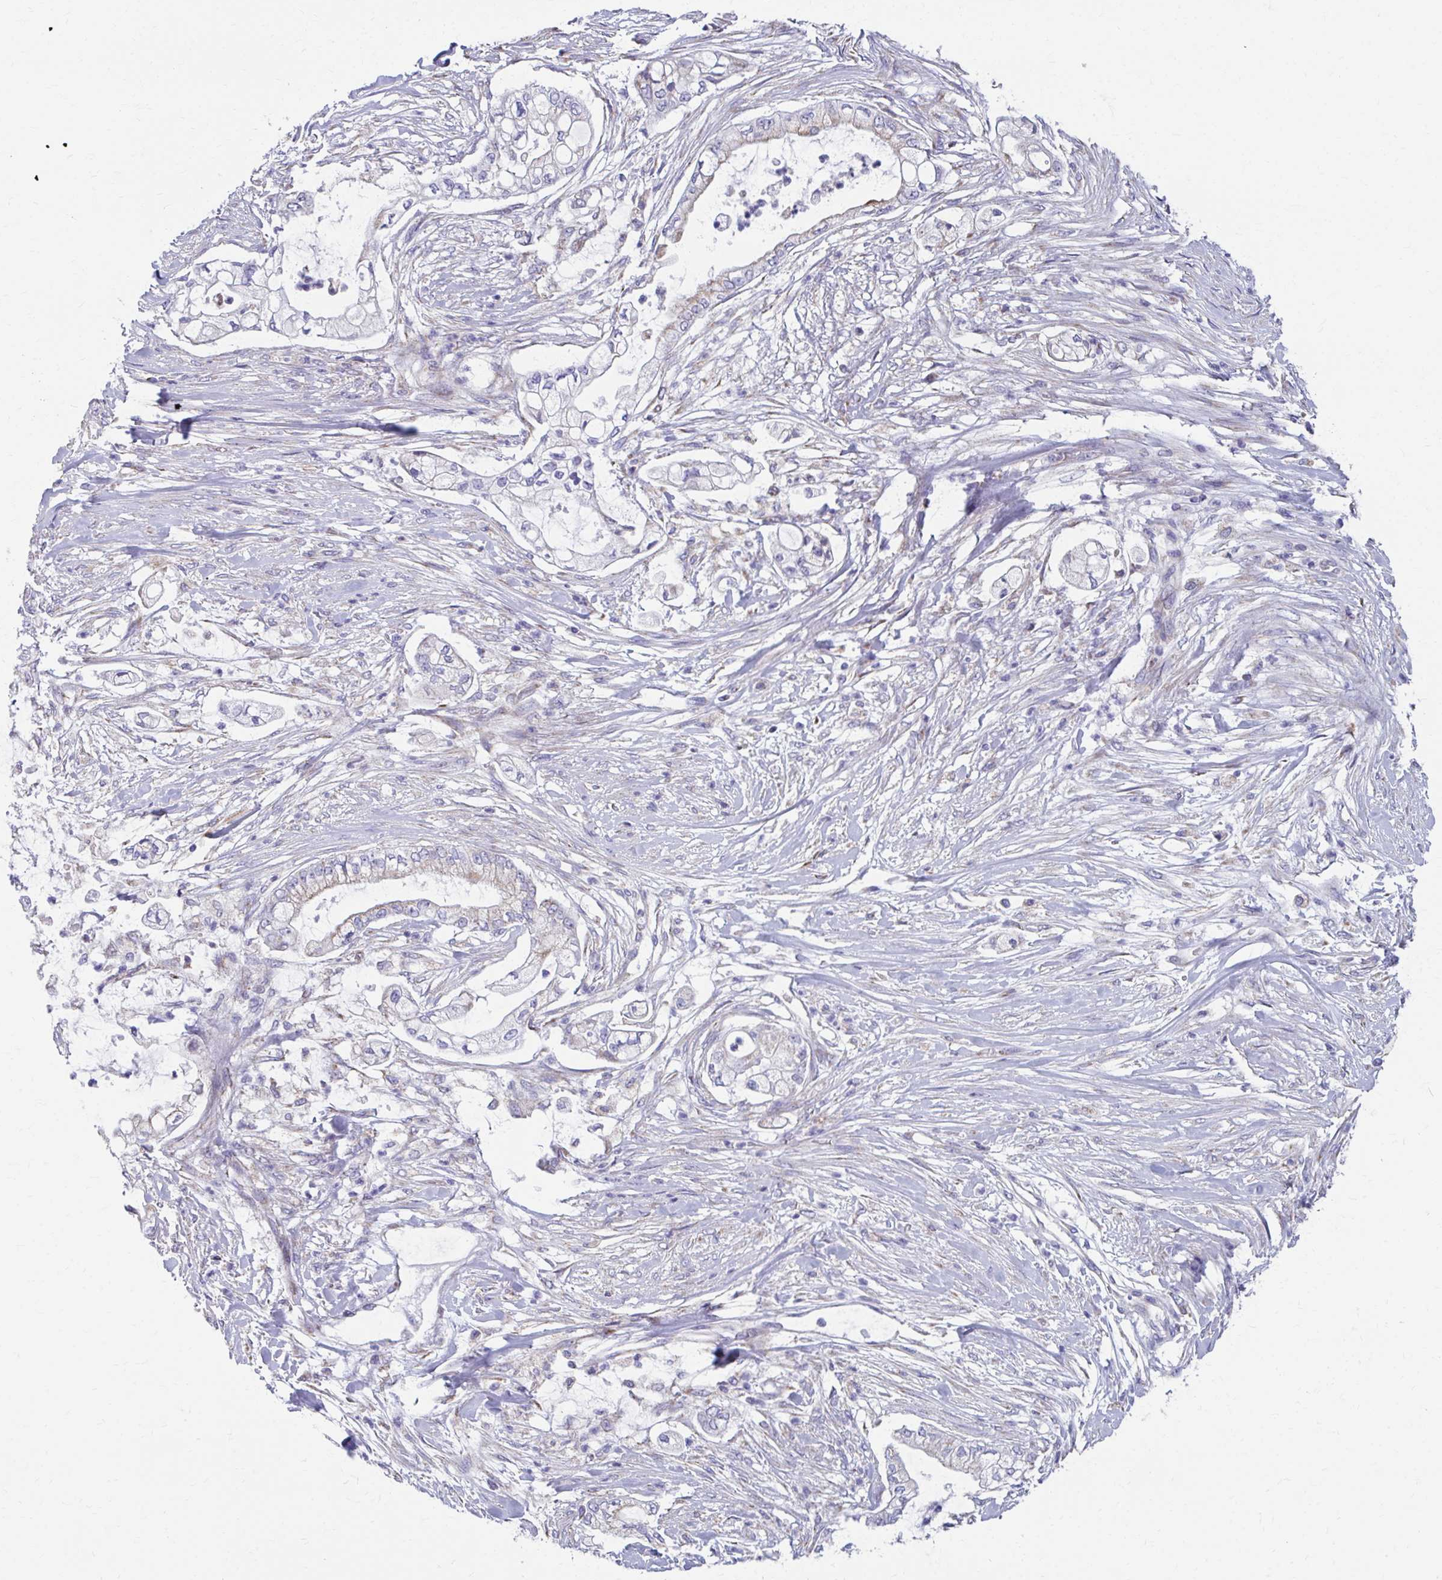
{"staining": {"intensity": "negative", "quantity": "none", "location": "none"}, "tissue": "pancreatic cancer", "cell_type": "Tumor cells", "image_type": "cancer", "snomed": [{"axis": "morphology", "description": "Adenocarcinoma, NOS"}, {"axis": "topography", "description": "Pancreas"}], "caption": "This is a image of immunohistochemistry staining of pancreatic adenocarcinoma, which shows no positivity in tumor cells.", "gene": "RCC1L", "patient": {"sex": "female", "age": 69}}